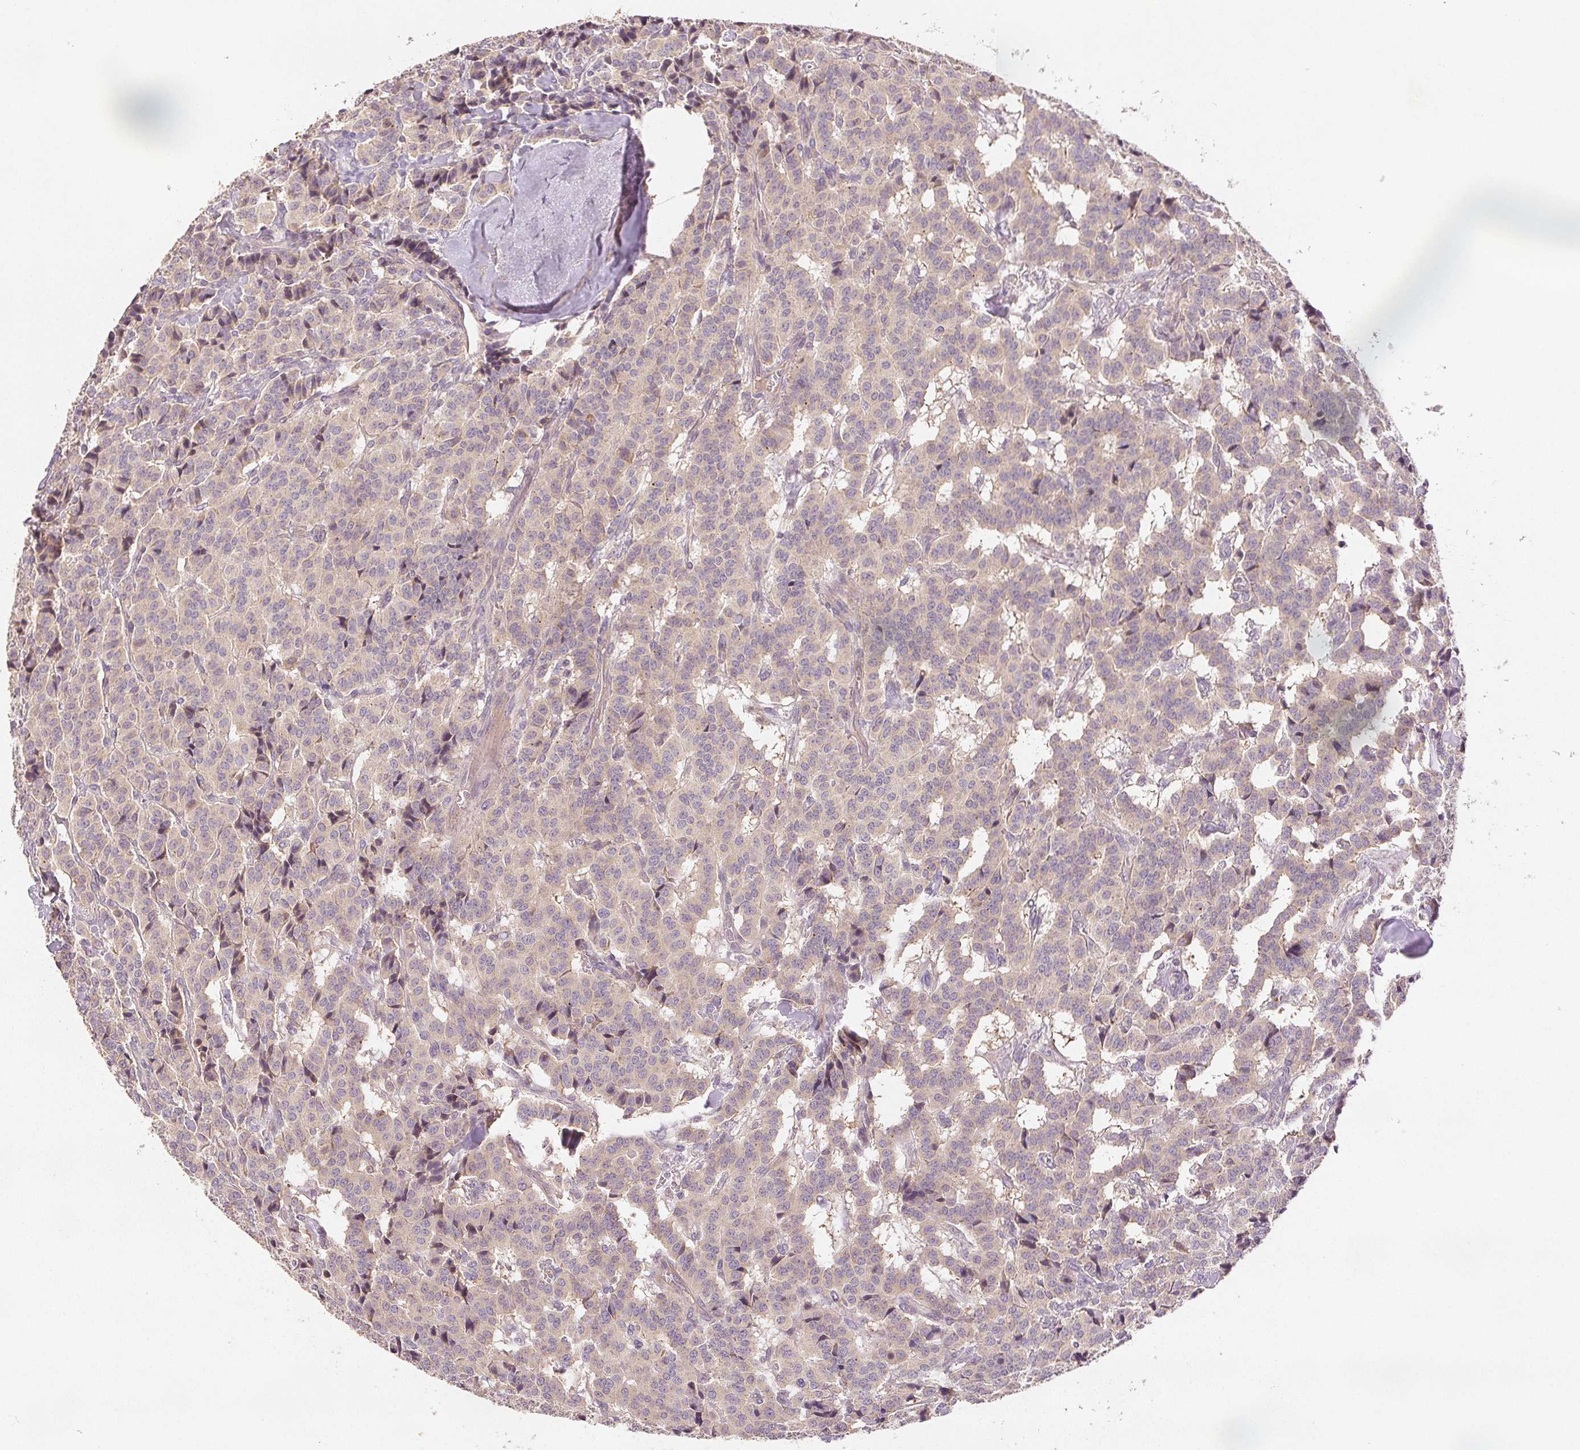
{"staining": {"intensity": "weak", "quantity": "<25%", "location": "cytoplasmic/membranous"}, "tissue": "carcinoid", "cell_type": "Tumor cells", "image_type": "cancer", "snomed": [{"axis": "morphology", "description": "Normal tissue, NOS"}, {"axis": "morphology", "description": "Carcinoid, malignant, NOS"}, {"axis": "topography", "description": "Lung"}], "caption": "A histopathology image of human carcinoid is negative for staining in tumor cells.", "gene": "YIF1B", "patient": {"sex": "female", "age": 46}}